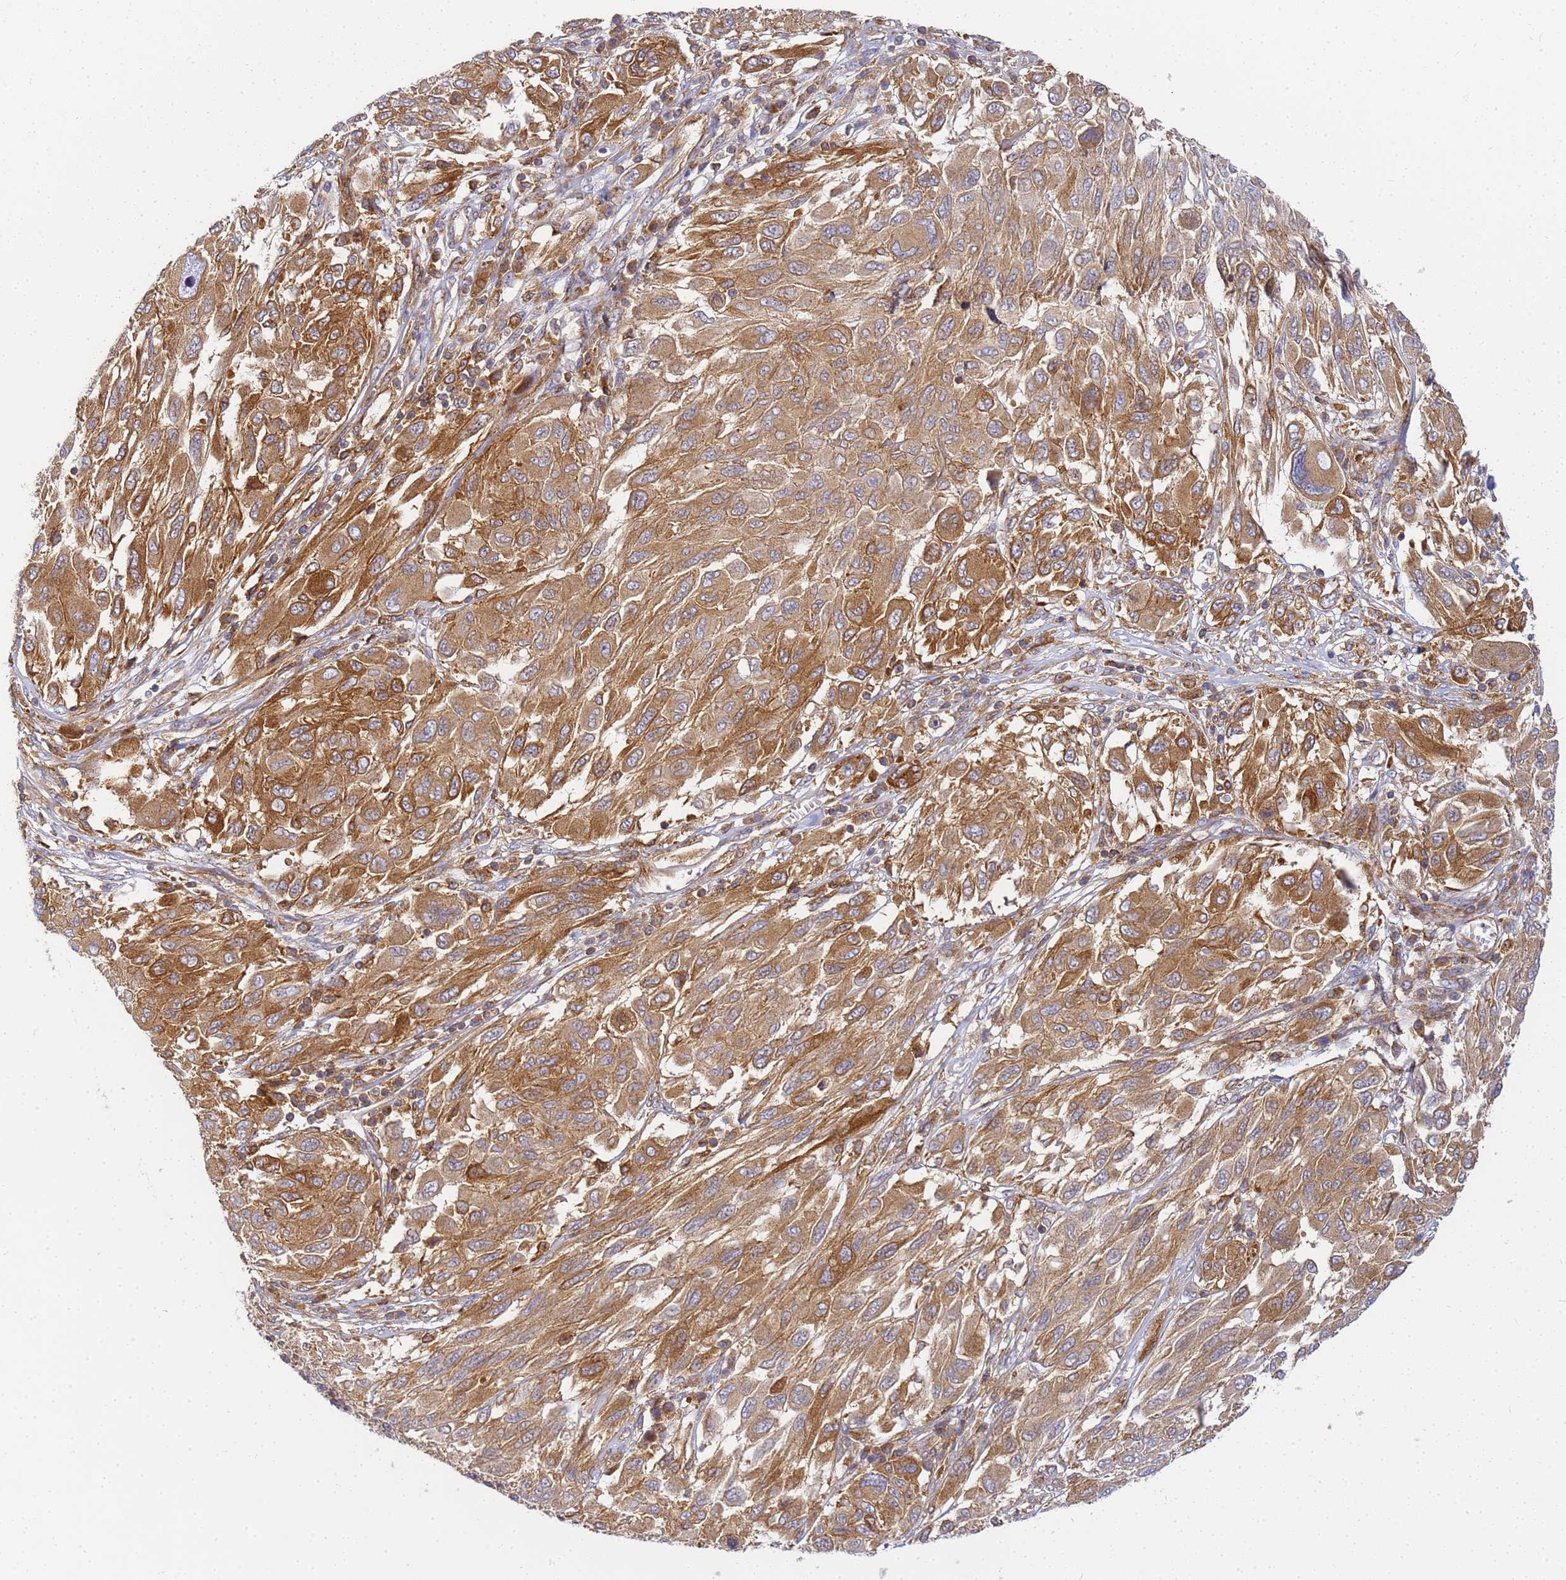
{"staining": {"intensity": "moderate", "quantity": ">75%", "location": "cytoplasmic/membranous"}, "tissue": "melanoma", "cell_type": "Tumor cells", "image_type": "cancer", "snomed": [{"axis": "morphology", "description": "Malignant melanoma, NOS"}, {"axis": "topography", "description": "Skin"}], "caption": "This histopathology image shows malignant melanoma stained with immunohistochemistry to label a protein in brown. The cytoplasmic/membranous of tumor cells show moderate positivity for the protein. Nuclei are counter-stained blue.", "gene": "CHM", "patient": {"sex": "female", "age": 91}}